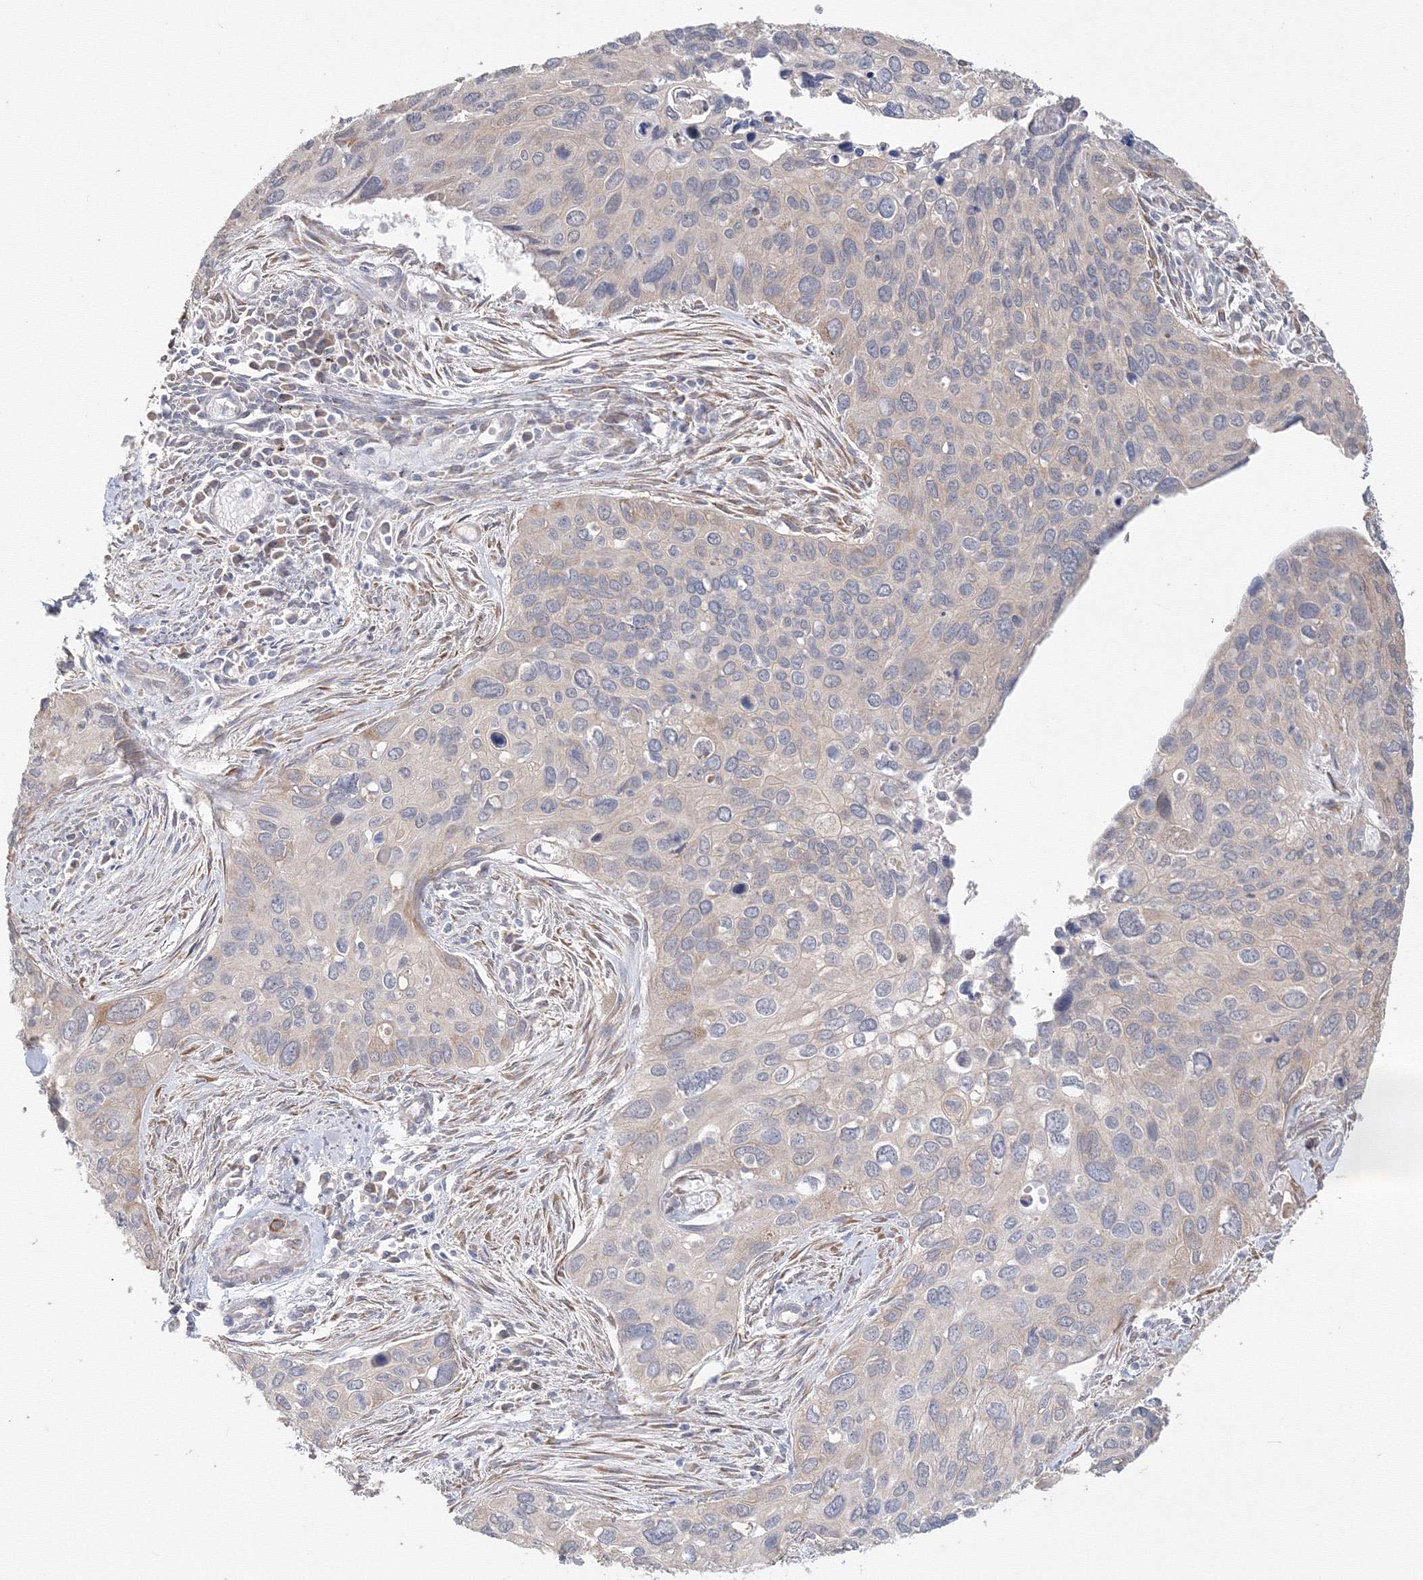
{"staining": {"intensity": "negative", "quantity": "none", "location": "none"}, "tissue": "cervical cancer", "cell_type": "Tumor cells", "image_type": "cancer", "snomed": [{"axis": "morphology", "description": "Squamous cell carcinoma, NOS"}, {"axis": "topography", "description": "Cervix"}], "caption": "Cervical squamous cell carcinoma was stained to show a protein in brown. There is no significant positivity in tumor cells.", "gene": "DHRS12", "patient": {"sex": "female", "age": 55}}